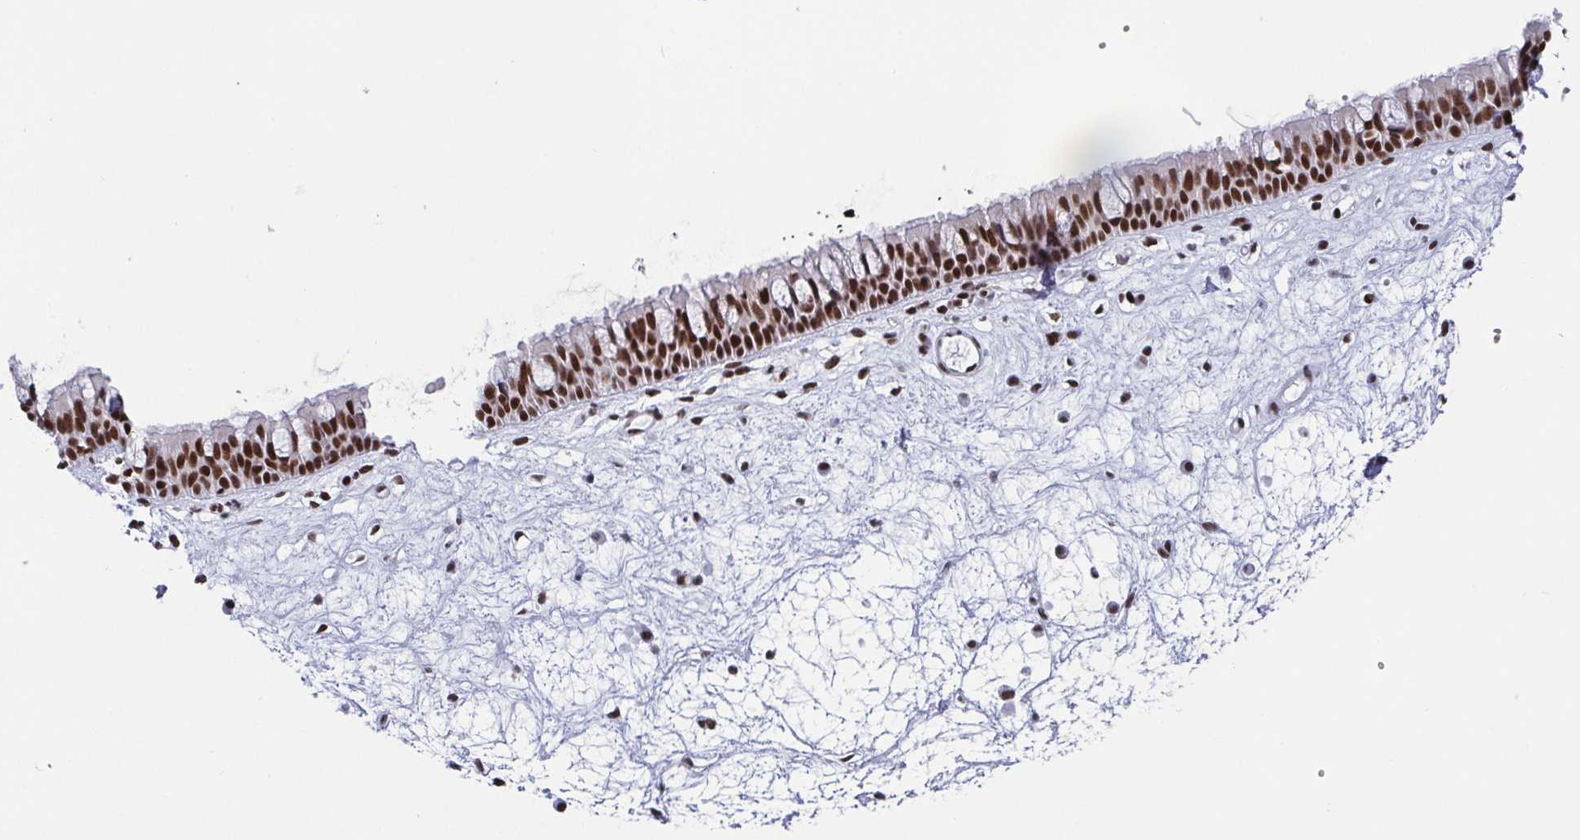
{"staining": {"intensity": "moderate", "quantity": ">75%", "location": "nuclear"}, "tissue": "nasopharynx", "cell_type": "Respiratory epithelial cells", "image_type": "normal", "snomed": [{"axis": "morphology", "description": "Normal tissue, NOS"}, {"axis": "topography", "description": "Nasopharynx"}], "caption": "Immunohistochemical staining of normal nasopharynx demonstrates moderate nuclear protein staining in approximately >75% of respiratory epithelial cells.", "gene": "CTCF", "patient": {"sex": "male", "age": 69}}